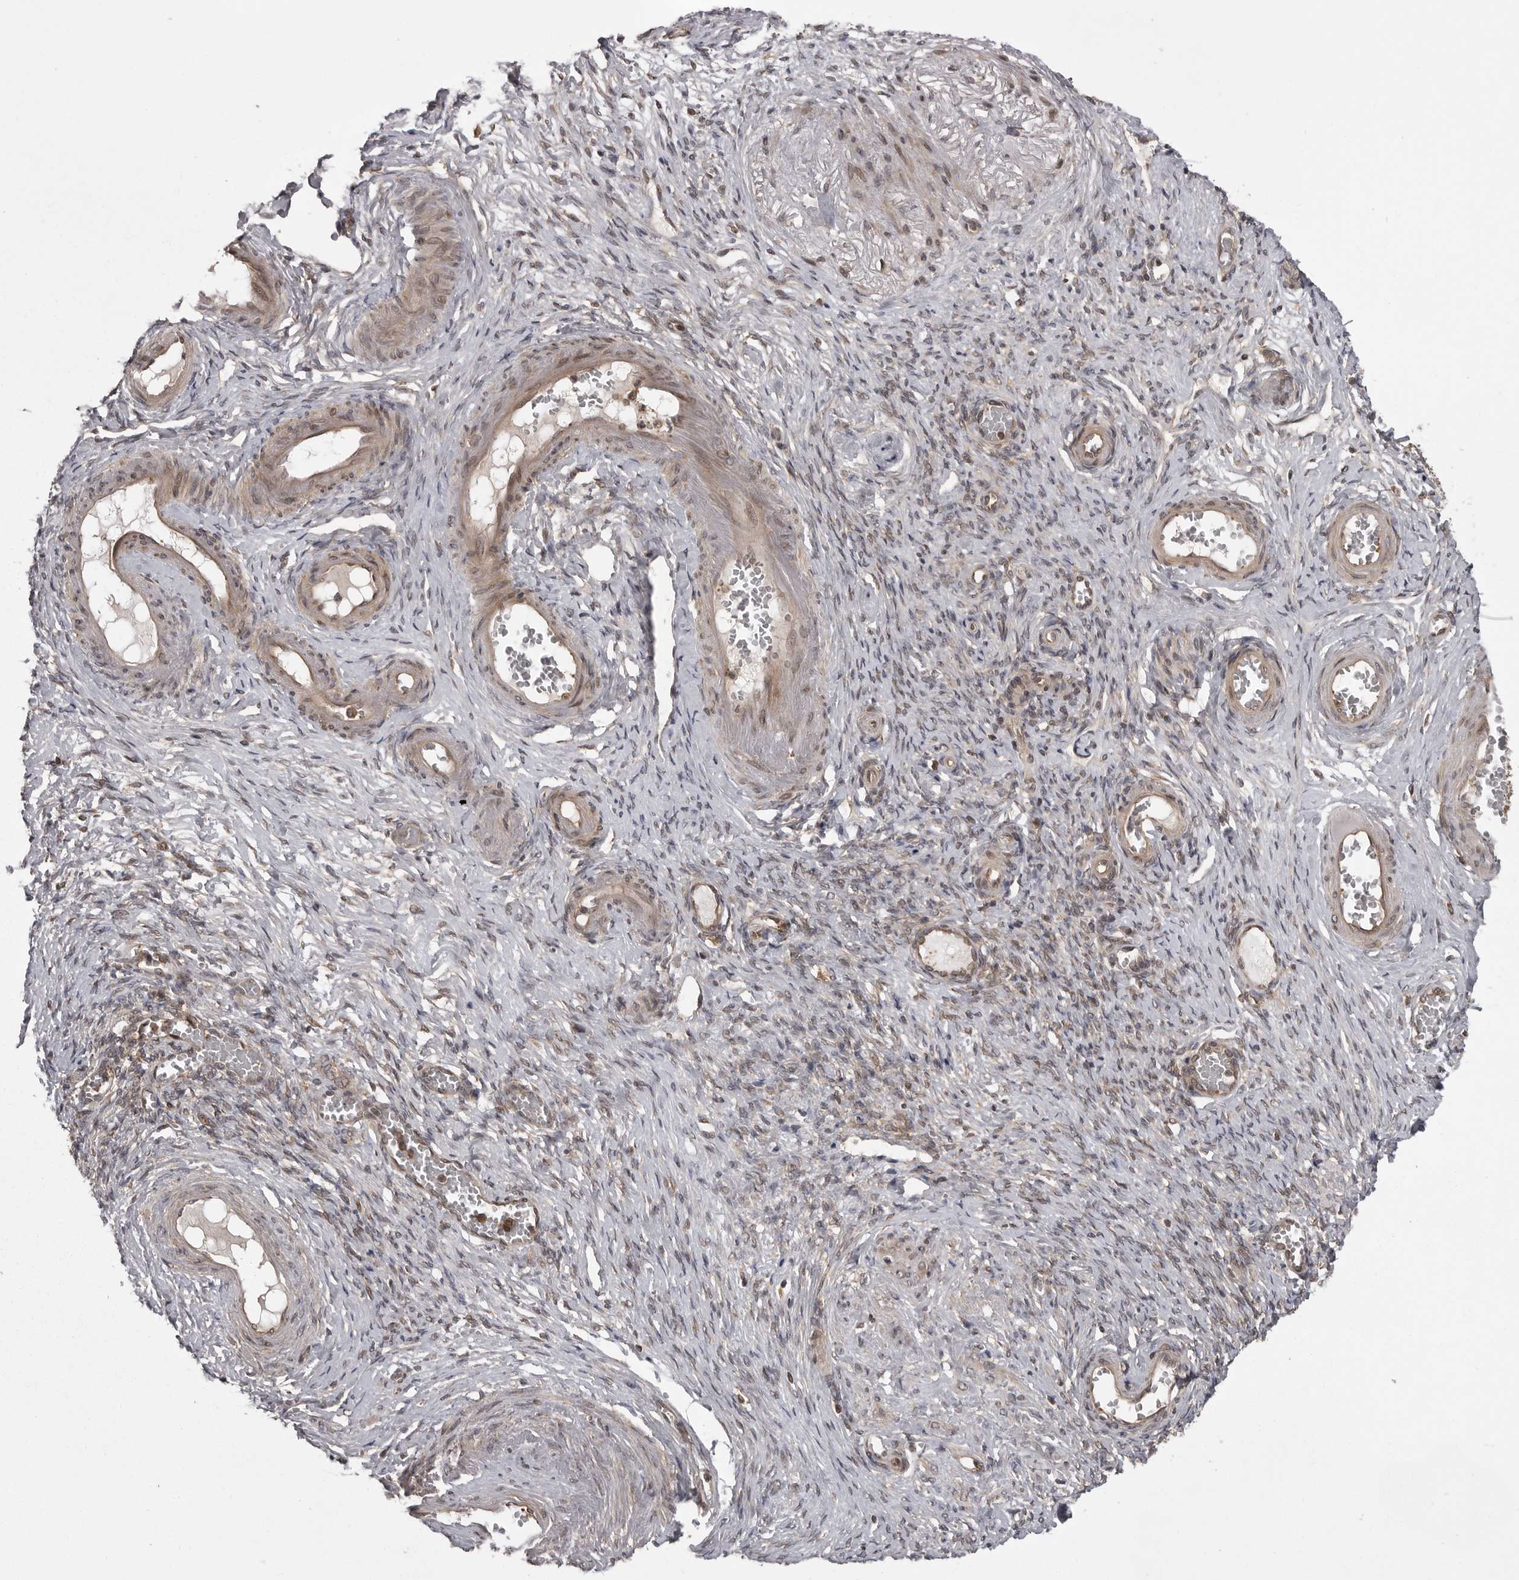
{"staining": {"intensity": "weak", "quantity": ">75%", "location": "cytoplasmic/membranous"}, "tissue": "adipose tissue", "cell_type": "Adipocytes", "image_type": "normal", "snomed": [{"axis": "morphology", "description": "Normal tissue, NOS"}, {"axis": "topography", "description": "Vascular tissue"}, {"axis": "topography", "description": "Fallopian tube"}, {"axis": "topography", "description": "Ovary"}], "caption": "Brown immunohistochemical staining in benign human adipose tissue reveals weak cytoplasmic/membranous positivity in approximately >75% of adipocytes.", "gene": "STK24", "patient": {"sex": "female", "age": 67}}